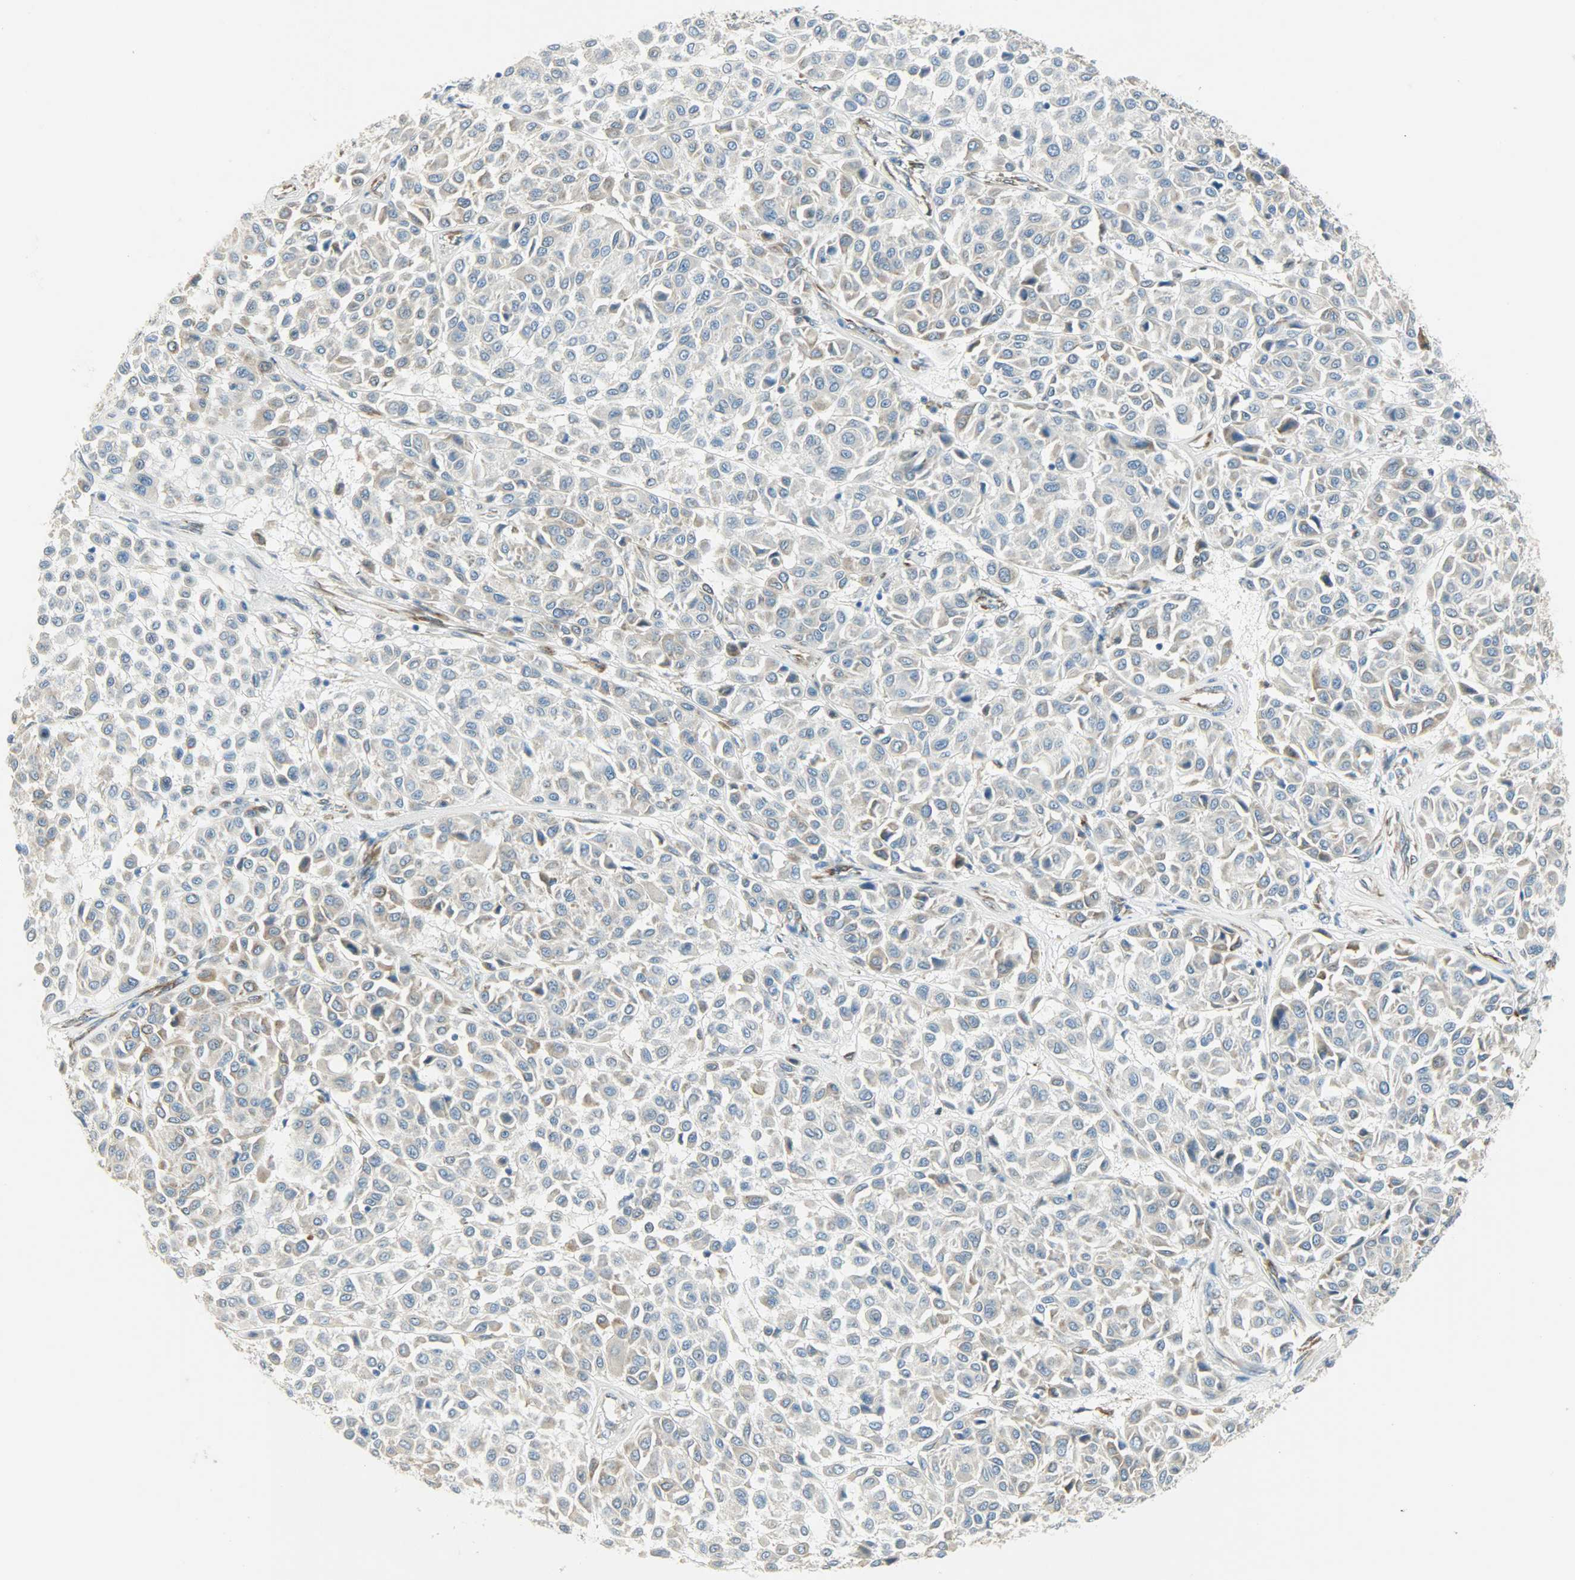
{"staining": {"intensity": "moderate", "quantity": ">75%", "location": "cytoplasmic/membranous"}, "tissue": "melanoma", "cell_type": "Tumor cells", "image_type": "cancer", "snomed": [{"axis": "morphology", "description": "Malignant melanoma, Metastatic site"}, {"axis": "topography", "description": "Soft tissue"}], "caption": "Melanoma stained with DAB (3,3'-diaminobenzidine) immunohistochemistry exhibits medium levels of moderate cytoplasmic/membranous staining in about >75% of tumor cells. (DAB IHC, brown staining for protein, blue staining for nuclei).", "gene": "PKD2", "patient": {"sex": "male", "age": 41}}